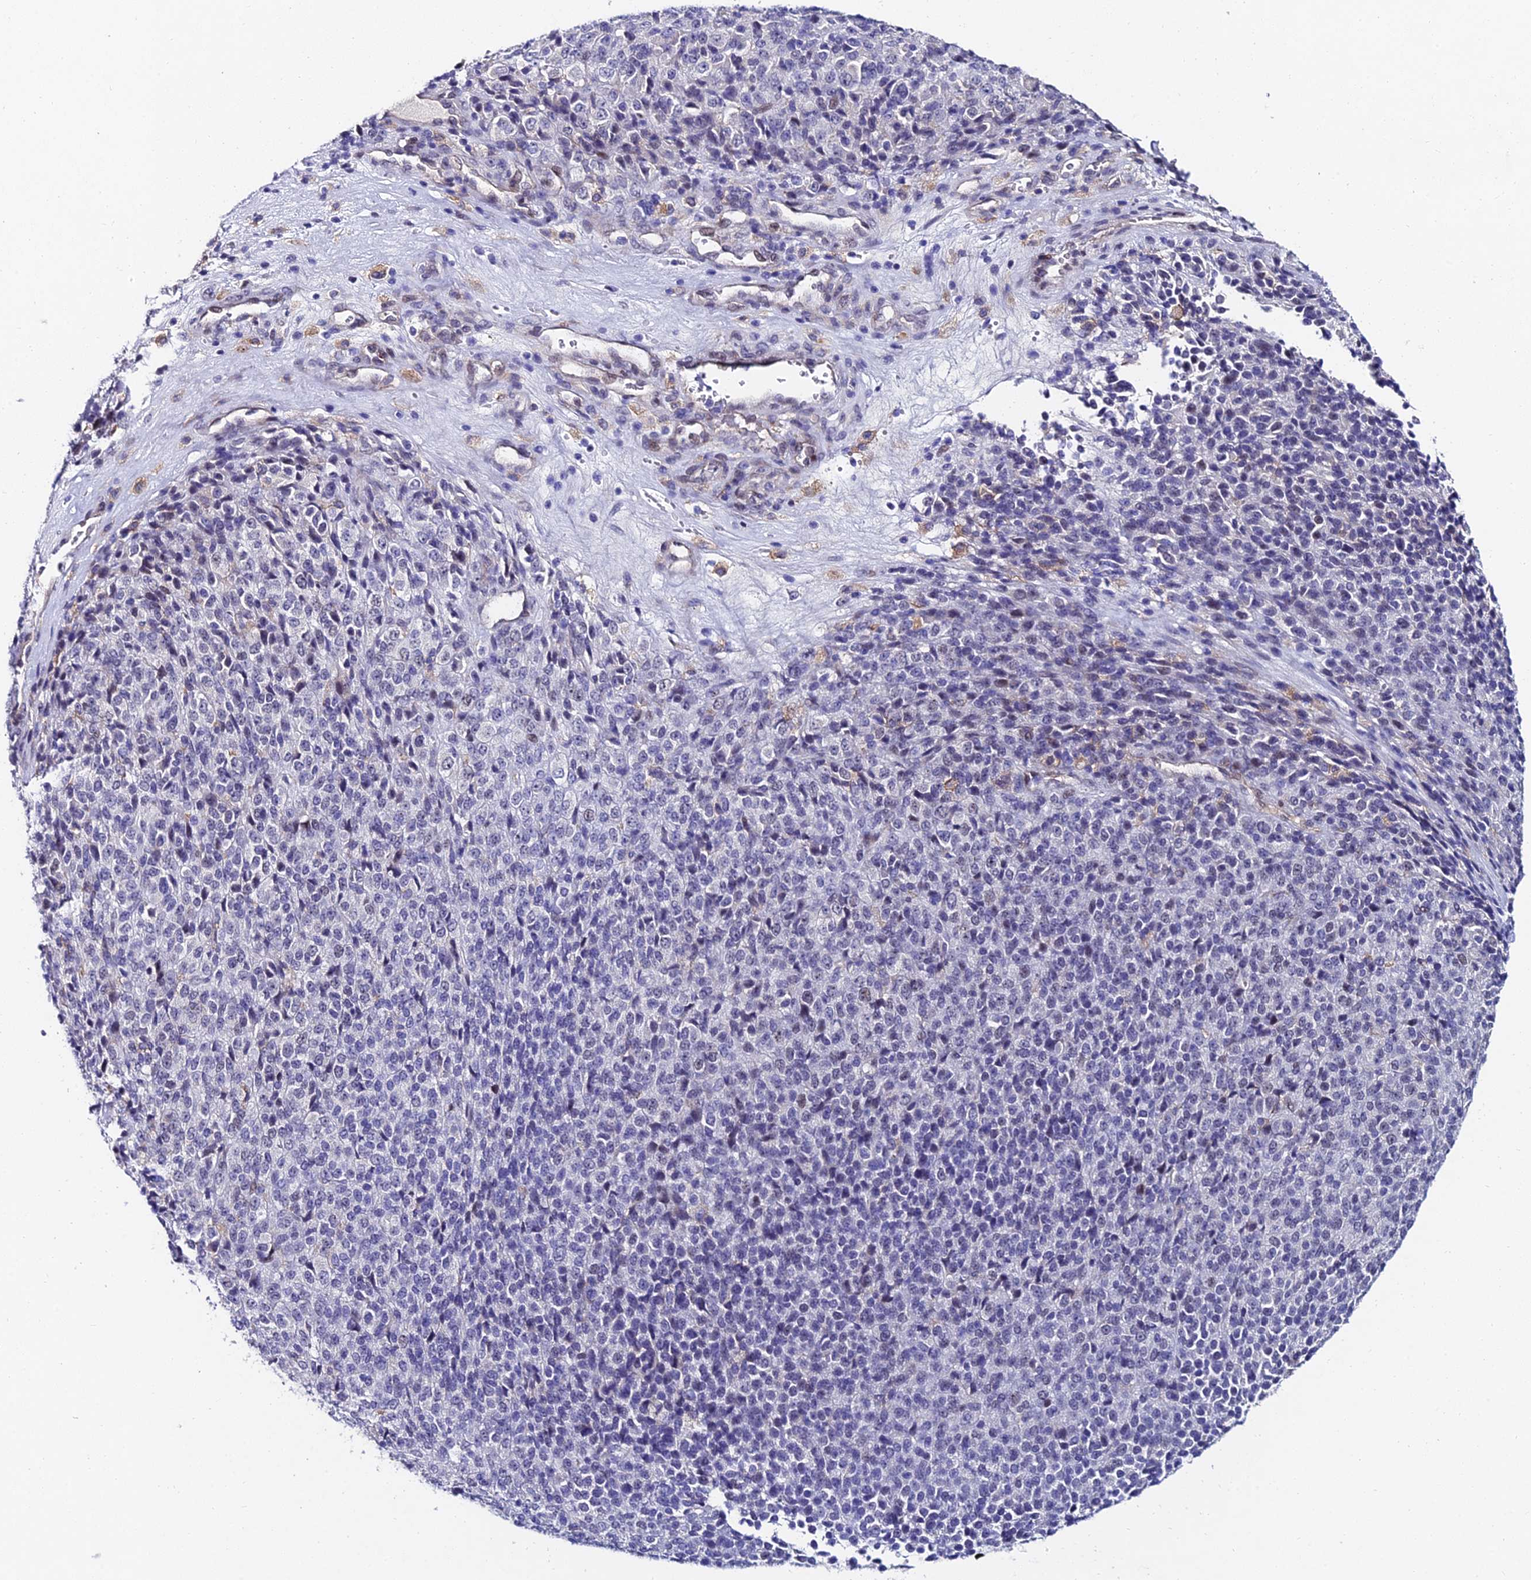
{"staining": {"intensity": "negative", "quantity": "none", "location": "none"}, "tissue": "melanoma", "cell_type": "Tumor cells", "image_type": "cancer", "snomed": [{"axis": "morphology", "description": "Malignant melanoma, Metastatic site"}, {"axis": "topography", "description": "Brain"}], "caption": "Tumor cells are negative for protein expression in human malignant melanoma (metastatic site).", "gene": "TRIM24", "patient": {"sex": "female", "age": 56}}